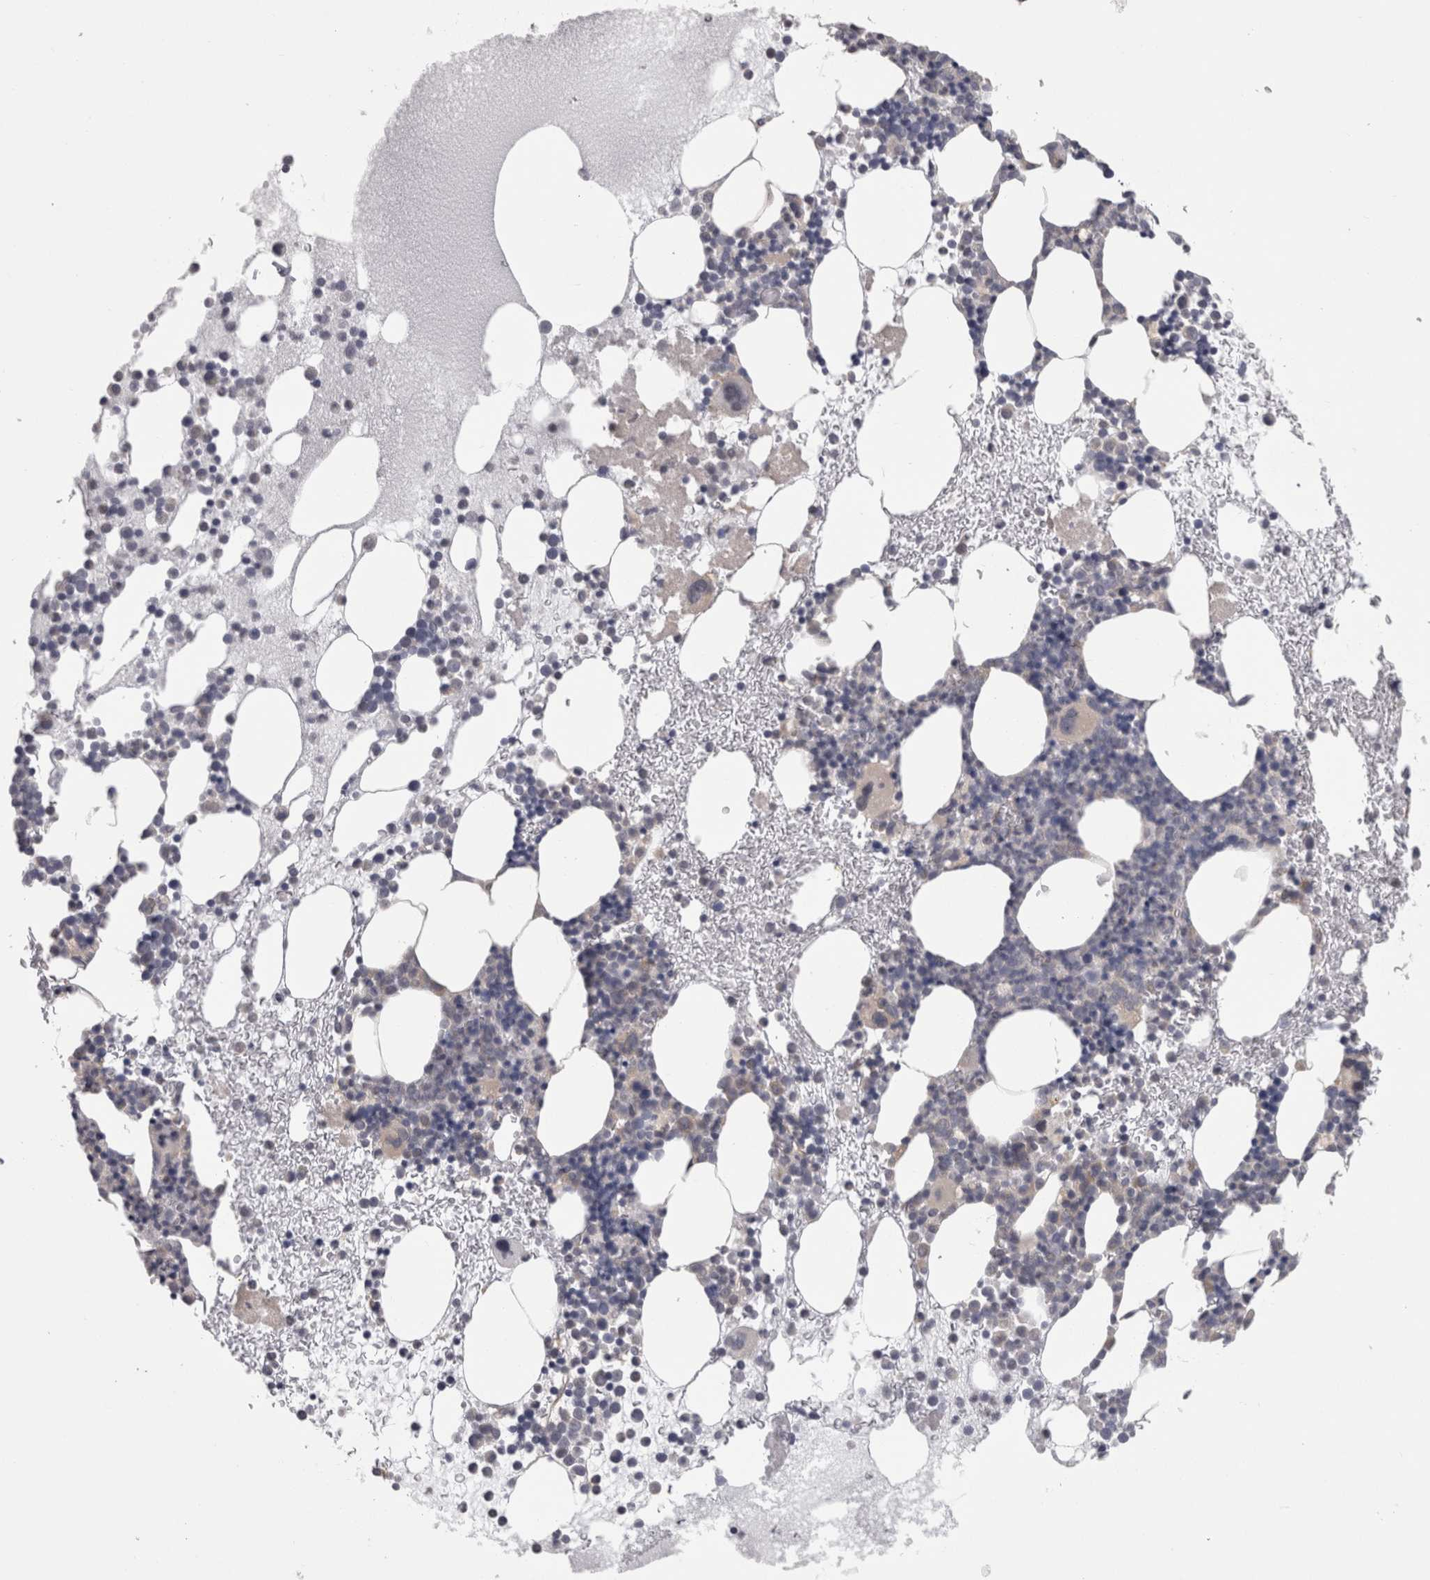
{"staining": {"intensity": "negative", "quantity": "none", "location": "none"}, "tissue": "bone marrow", "cell_type": "Hematopoietic cells", "image_type": "normal", "snomed": [{"axis": "morphology", "description": "Normal tissue, NOS"}, {"axis": "morphology", "description": "Inflammation, NOS"}, {"axis": "topography", "description": "Bone marrow"}], "caption": "Immunohistochemical staining of benign human bone marrow shows no significant expression in hematopoietic cells.", "gene": "LYZL6", "patient": {"sex": "female", "age": 45}}